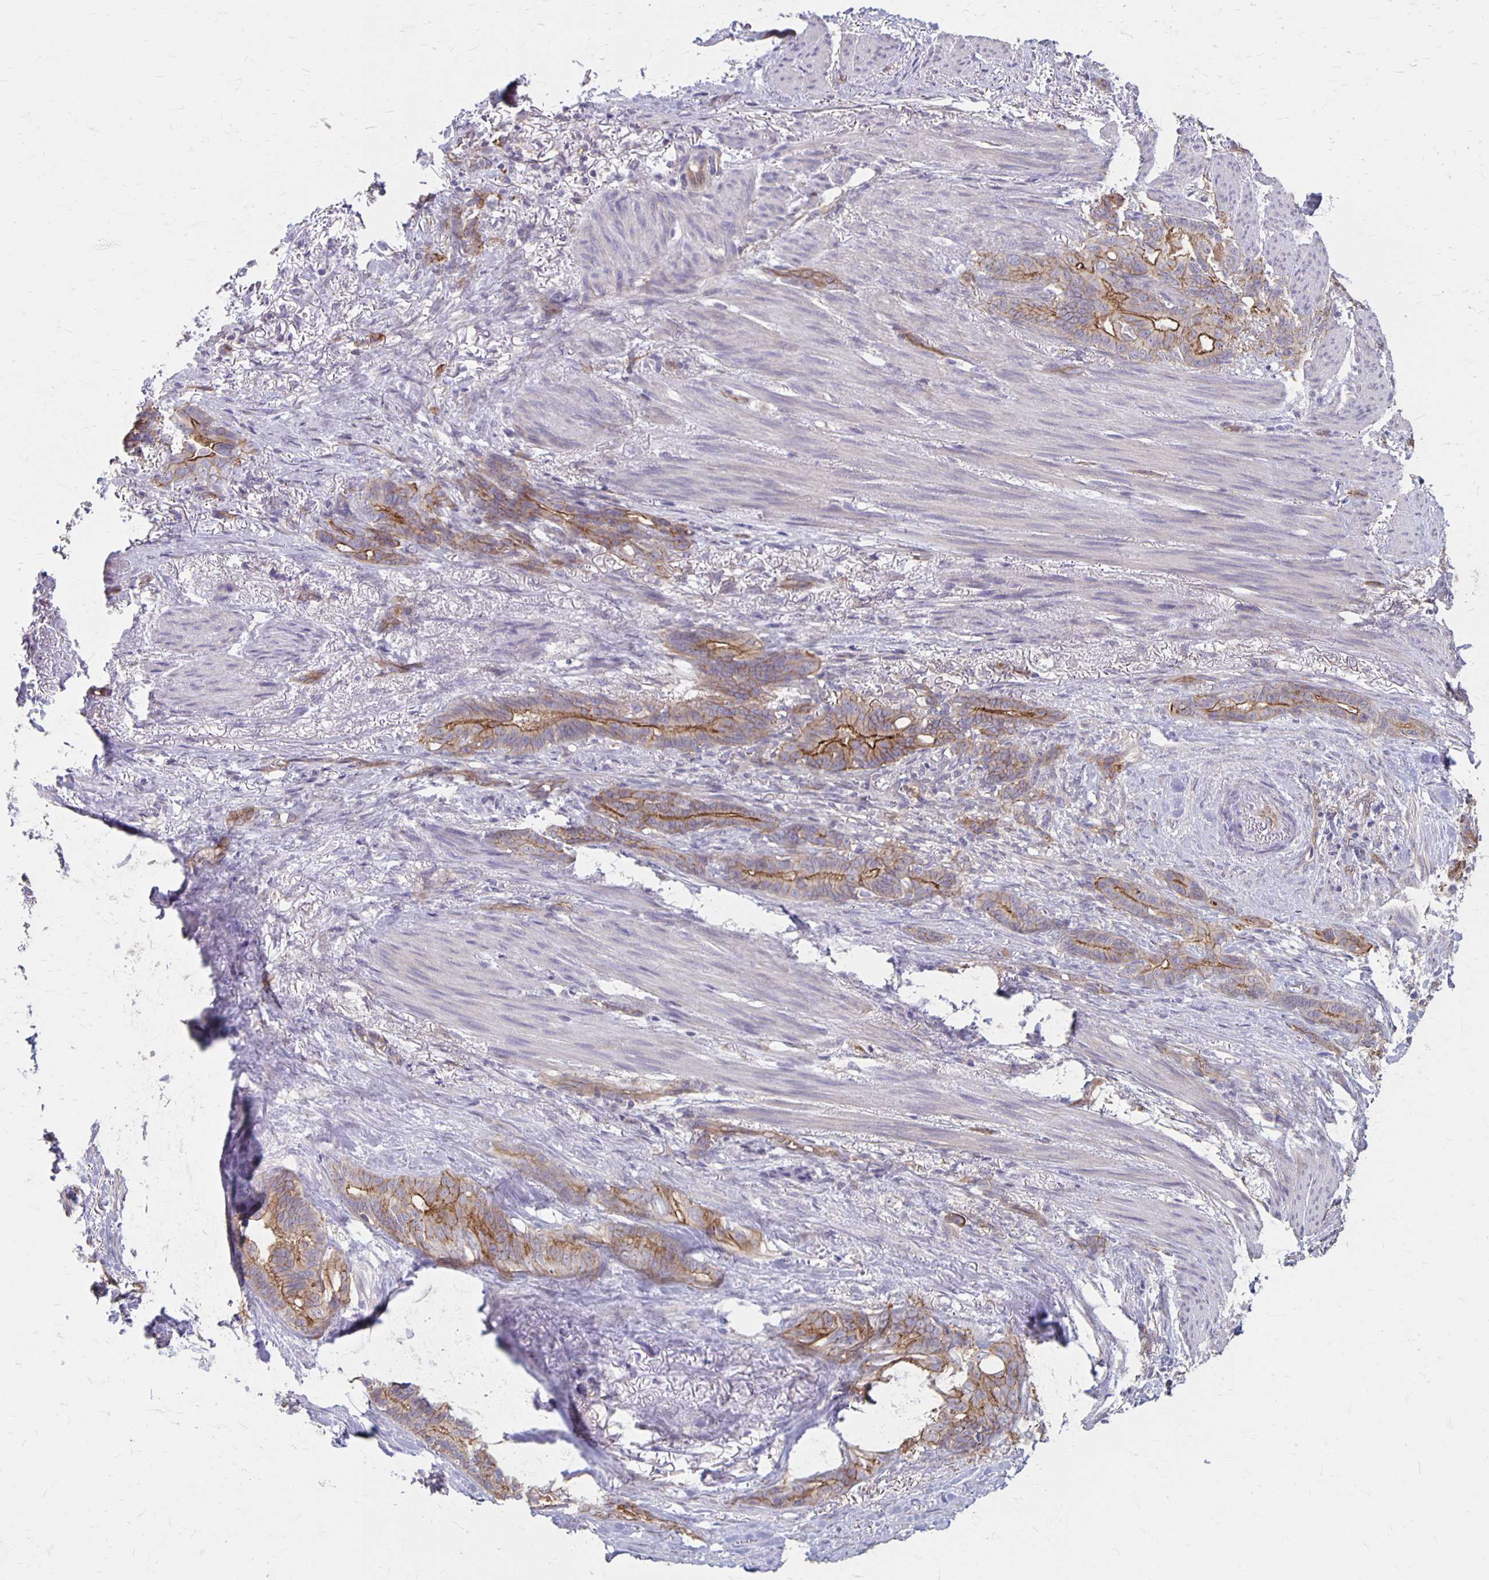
{"staining": {"intensity": "moderate", "quantity": ">75%", "location": "cytoplasmic/membranous"}, "tissue": "stomach cancer", "cell_type": "Tumor cells", "image_type": "cancer", "snomed": [{"axis": "morphology", "description": "Normal tissue, NOS"}, {"axis": "morphology", "description": "Adenocarcinoma, NOS"}, {"axis": "topography", "description": "Esophagus"}, {"axis": "topography", "description": "Stomach, upper"}], "caption": "Immunohistochemistry (DAB) staining of human stomach cancer (adenocarcinoma) displays moderate cytoplasmic/membranous protein staining in about >75% of tumor cells.", "gene": "PPP1R3E", "patient": {"sex": "male", "age": 62}}